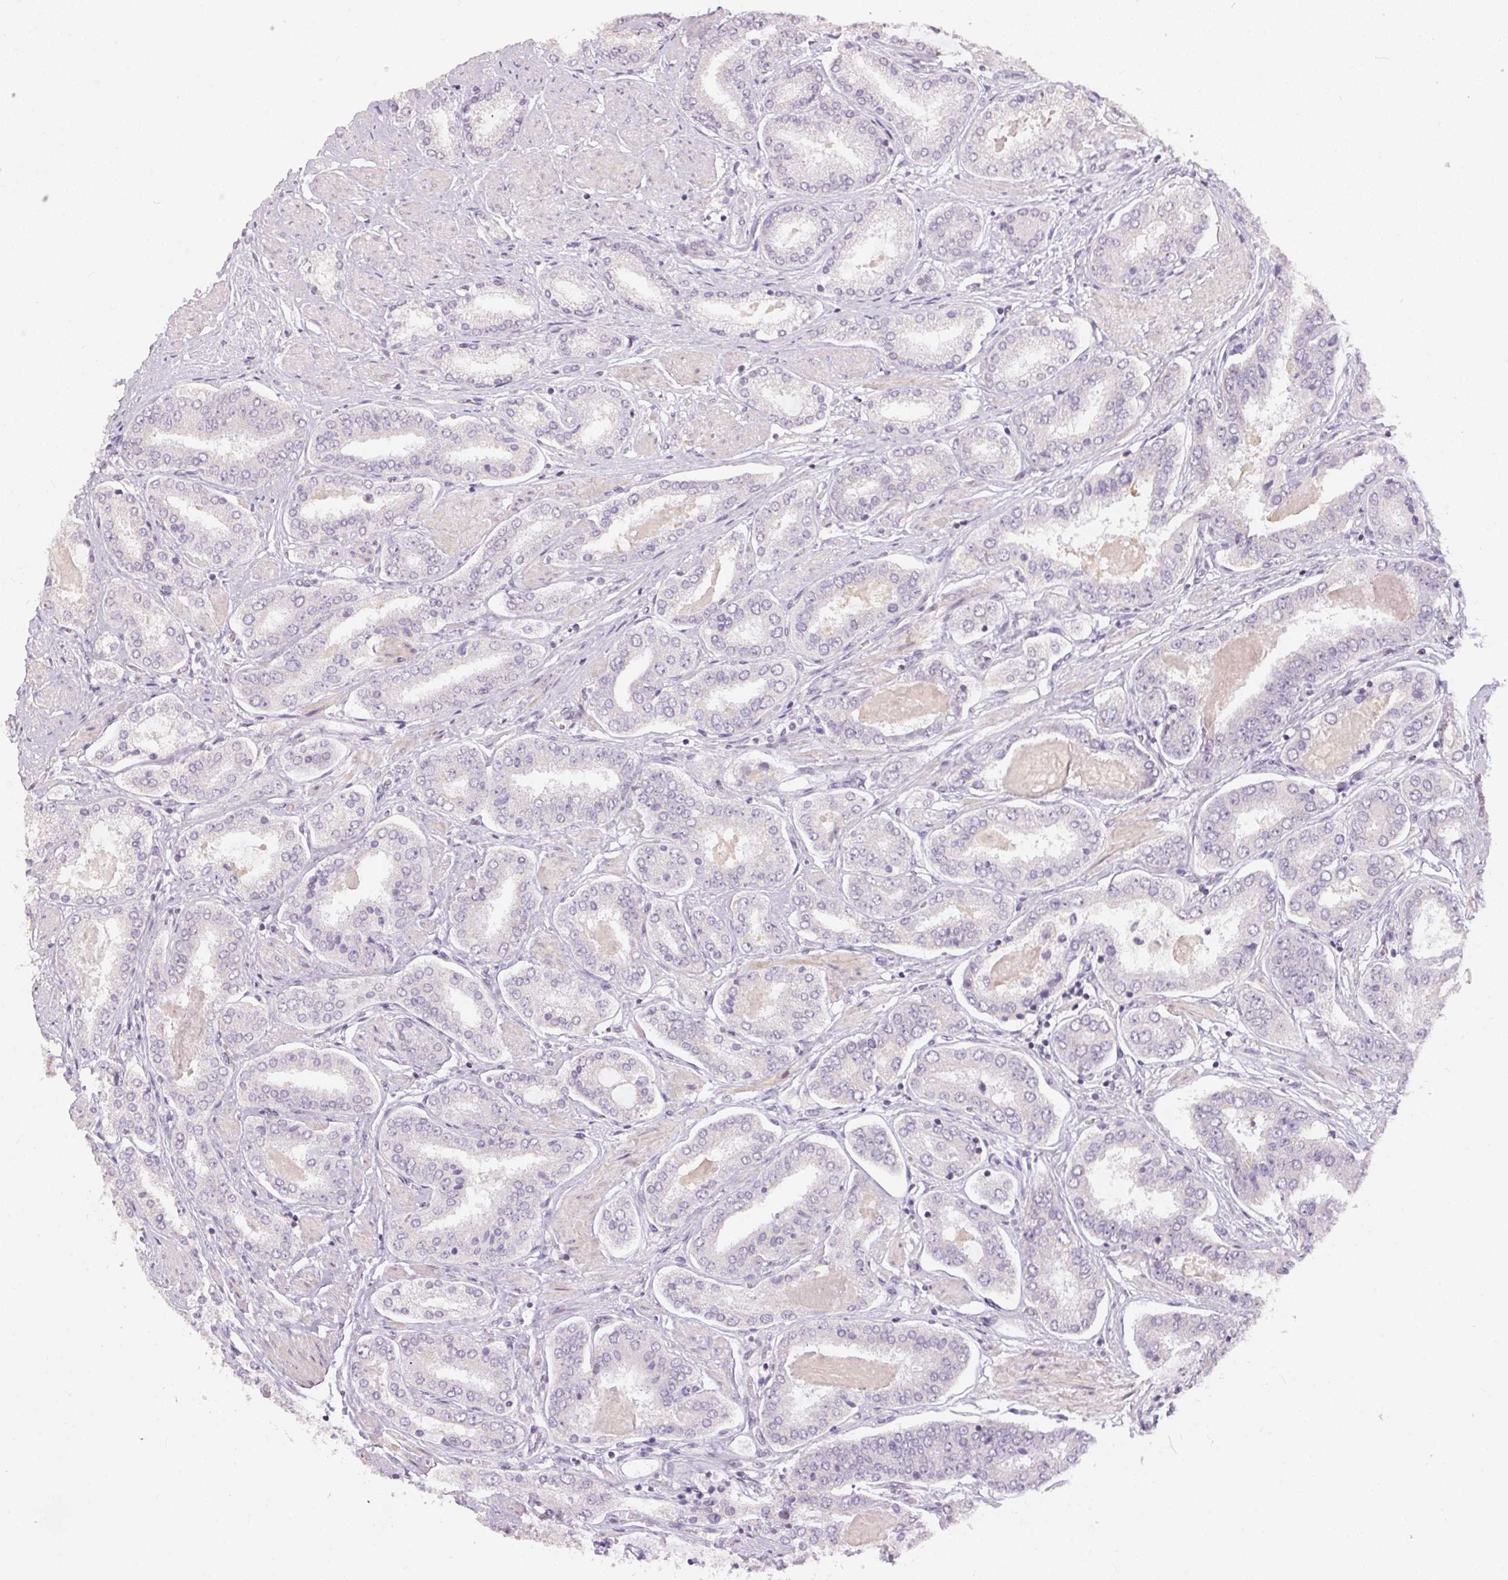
{"staining": {"intensity": "negative", "quantity": "none", "location": "none"}, "tissue": "prostate cancer", "cell_type": "Tumor cells", "image_type": "cancer", "snomed": [{"axis": "morphology", "description": "Adenocarcinoma, High grade"}, {"axis": "topography", "description": "Prostate"}], "caption": "A high-resolution micrograph shows immunohistochemistry staining of prostate cancer, which reveals no significant expression in tumor cells. Brightfield microscopy of immunohistochemistry stained with DAB (brown) and hematoxylin (blue), captured at high magnification.", "gene": "GDAP1L1", "patient": {"sex": "male", "age": 63}}